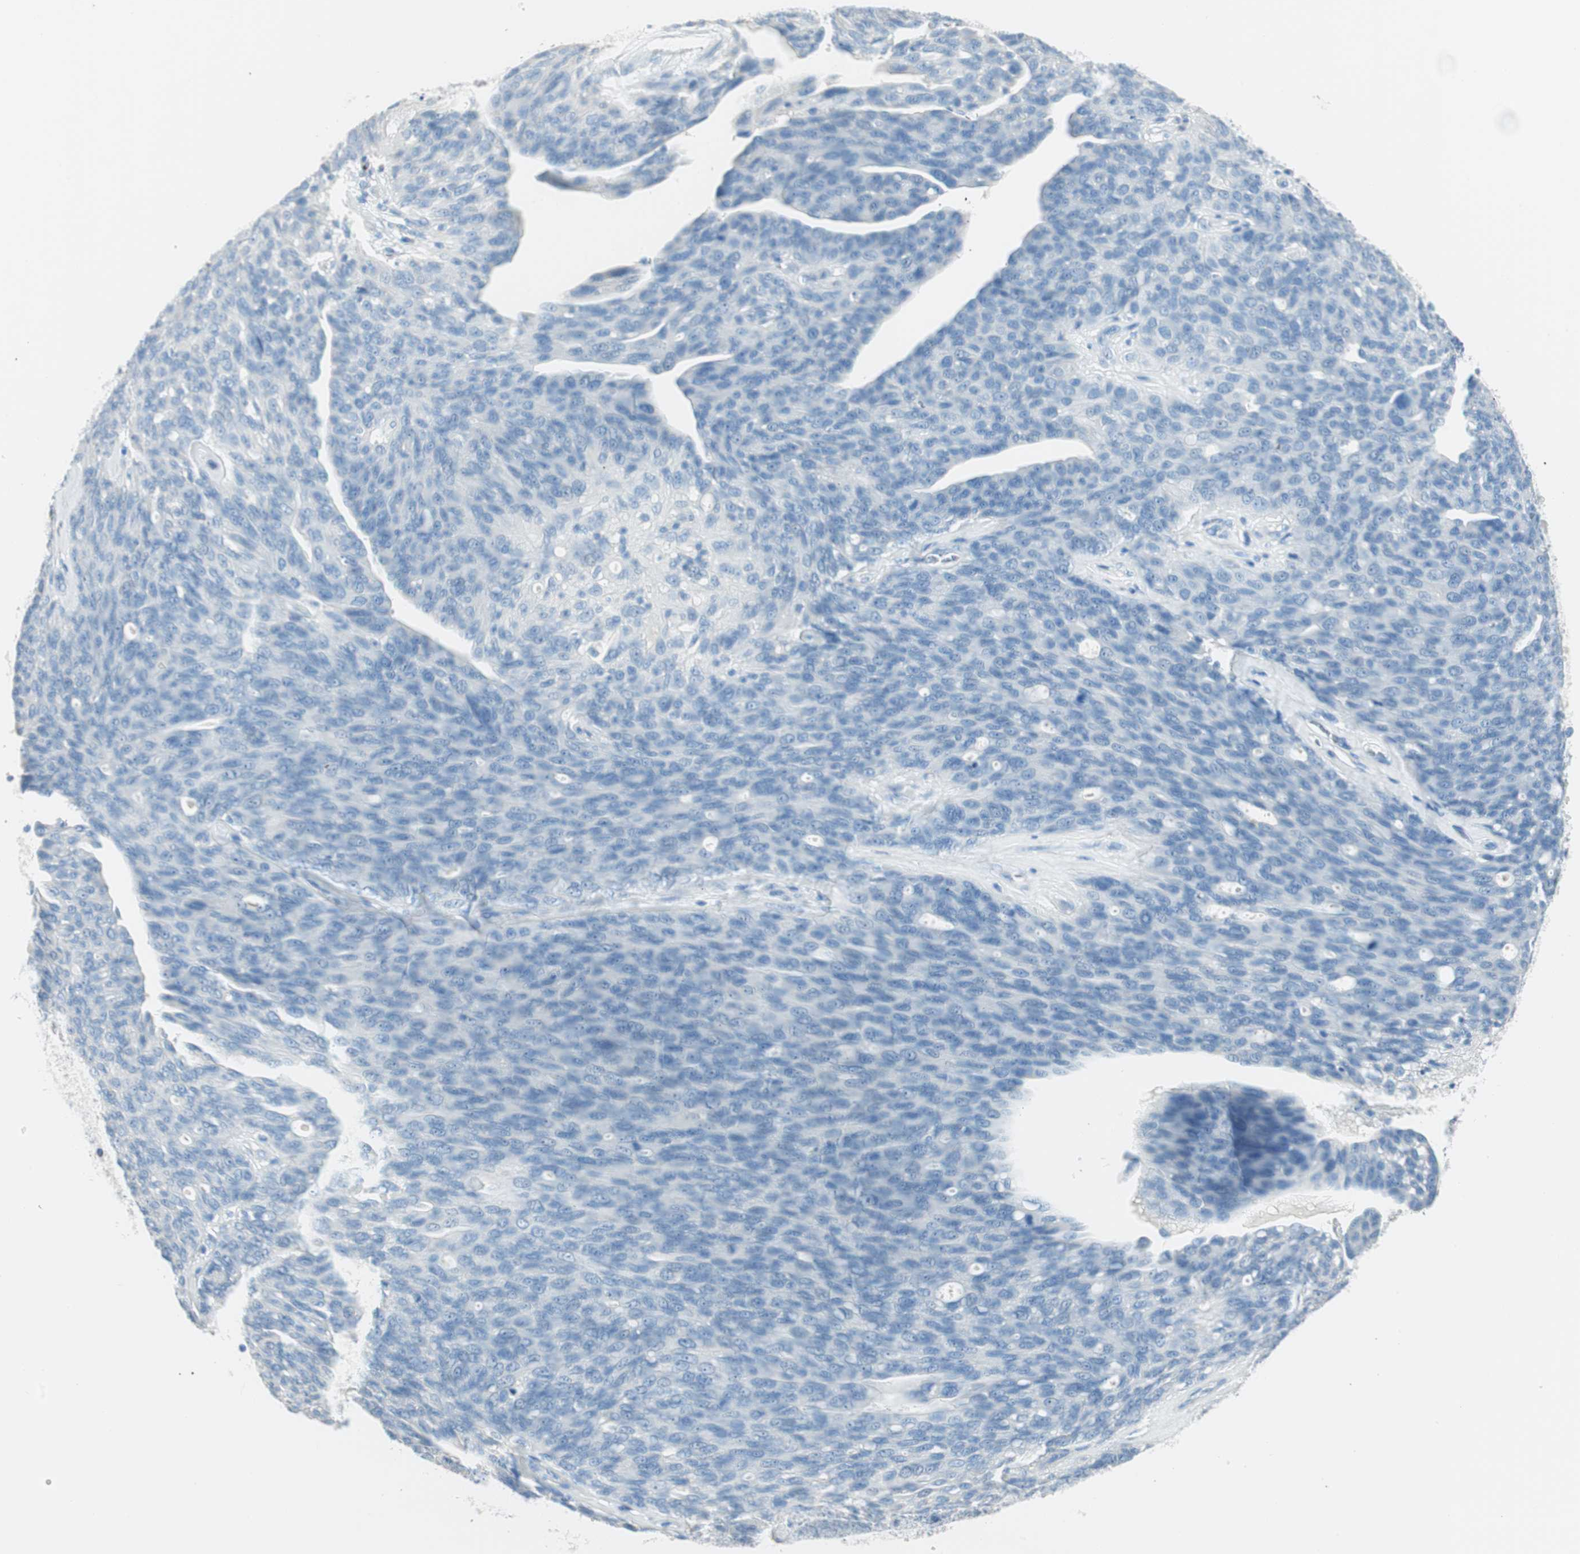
{"staining": {"intensity": "negative", "quantity": "none", "location": "none"}, "tissue": "ovarian cancer", "cell_type": "Tumor cells", "image_type": "cancer", "snomed": [{"axis": "morphology", "description": "Carcinoma, endometroid"}, {"axis": "topography", "description": "Ovary"}], "caption": "Micrograph shows no significant protein staining in tumor cells of ovarian endometroid carcinoma.", "gene": "TNFRSF13C", "patient": {"sex": "female", "age": 60}}